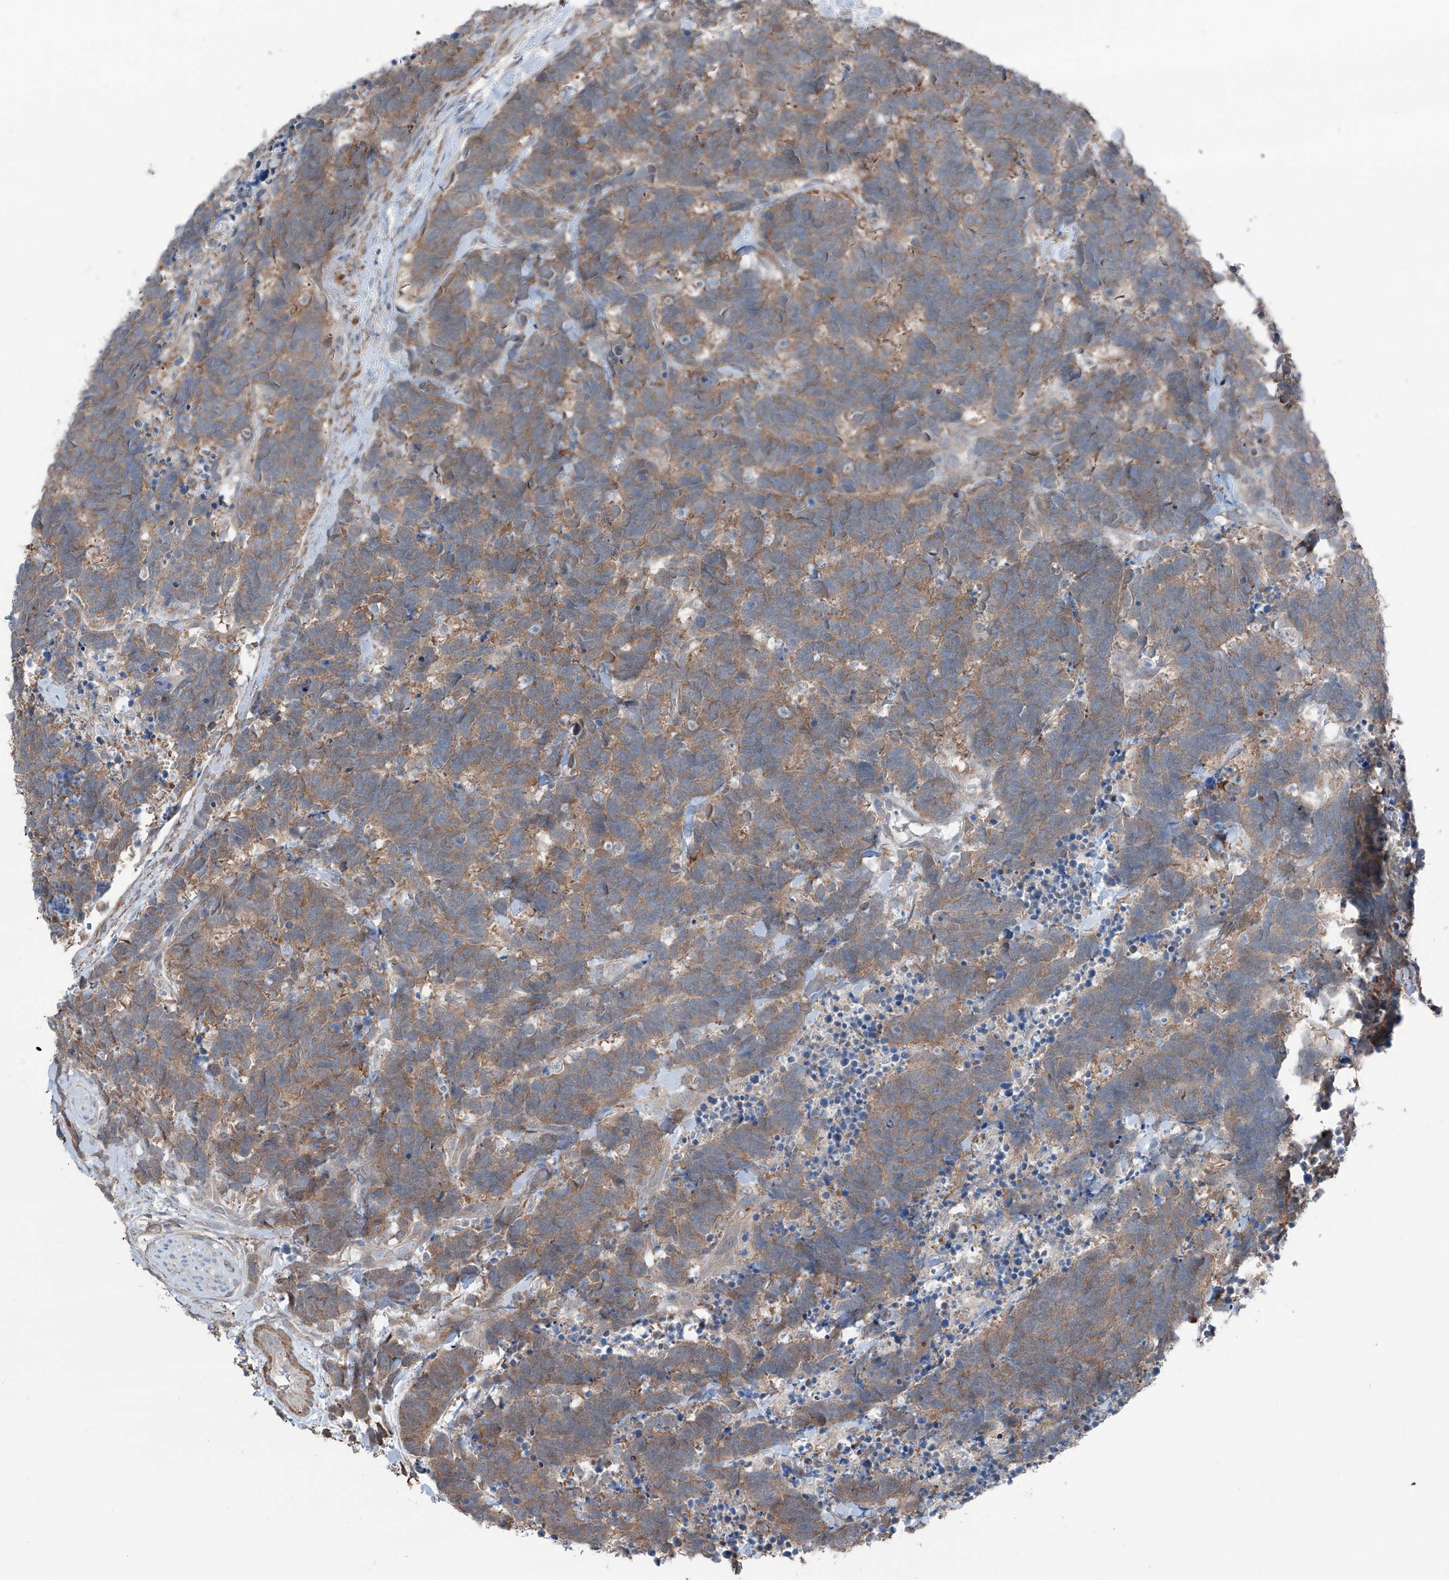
{"staining": {"intensity": "moderate", "quantity": ">75%", "location": "cytoplasmic/membranous"}, "tissue": "carcinoid", "cell_type": "Tumor cells", "image_type": "cancer", "snomed": [{"axis": "morphology", "description": "Carcinoma, NOS"}, {"axis": "morphology", "description": "Carcinoid, malignant, NOS"}, {"axis": "topography", "description": "Urinary bladder"}], "caption": "DAB (3,3'-diaminobenzidine) immunohistochemical staining of carcinoid (malignant) displays moderate cytoplasmic/membranous protein positivity in approximately >75% of tumor cells.", "gene": "HSPB11", "patient": {"sex": "male", "age": 57}}